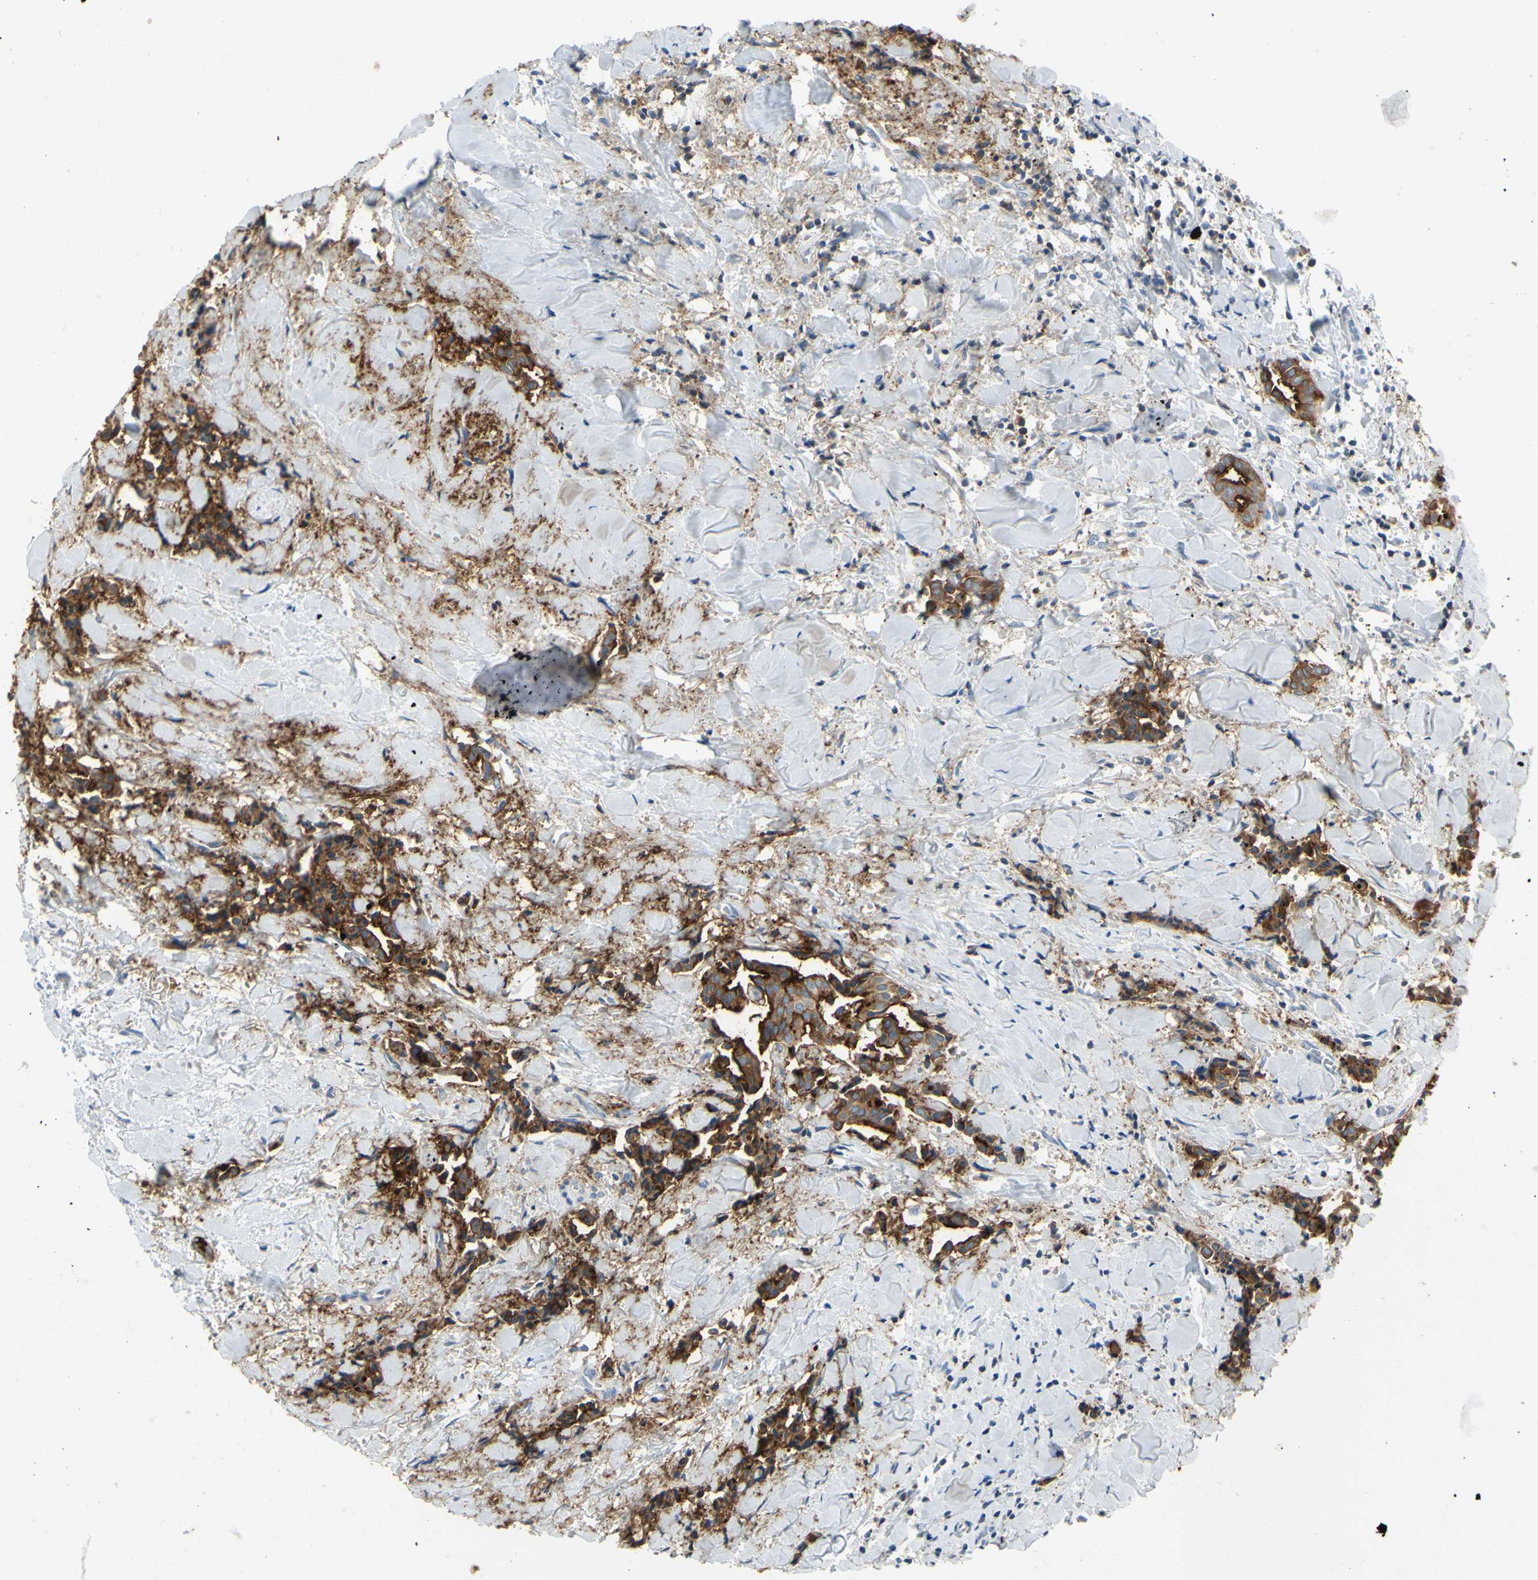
{"staining": {"intensity": "moderate", "quantity": ">75%", "location": "cytoplasmic/membranous"}, "tissue": "head and neck cancer", "cell_type": "Tumor cells", "image_type": "cancer", "snomed": [{"axis": "morphology", "description": "Adenocarcinoma, NOS"}, {"axis": "topography", "description": "Salivary gland"}, {"axis": "topography", "description": "Head-Neck"}], "caption": "An immunohistochemistry histopathology image of neoplastic tissue is shown. Protein staining in brown labels moderate cytoplasmic/membranous positivity in adenocarcinoma (head and neck) within tumor cells.", "gene": "MUC1", "patient": {"sex": "female", "age": 59}}